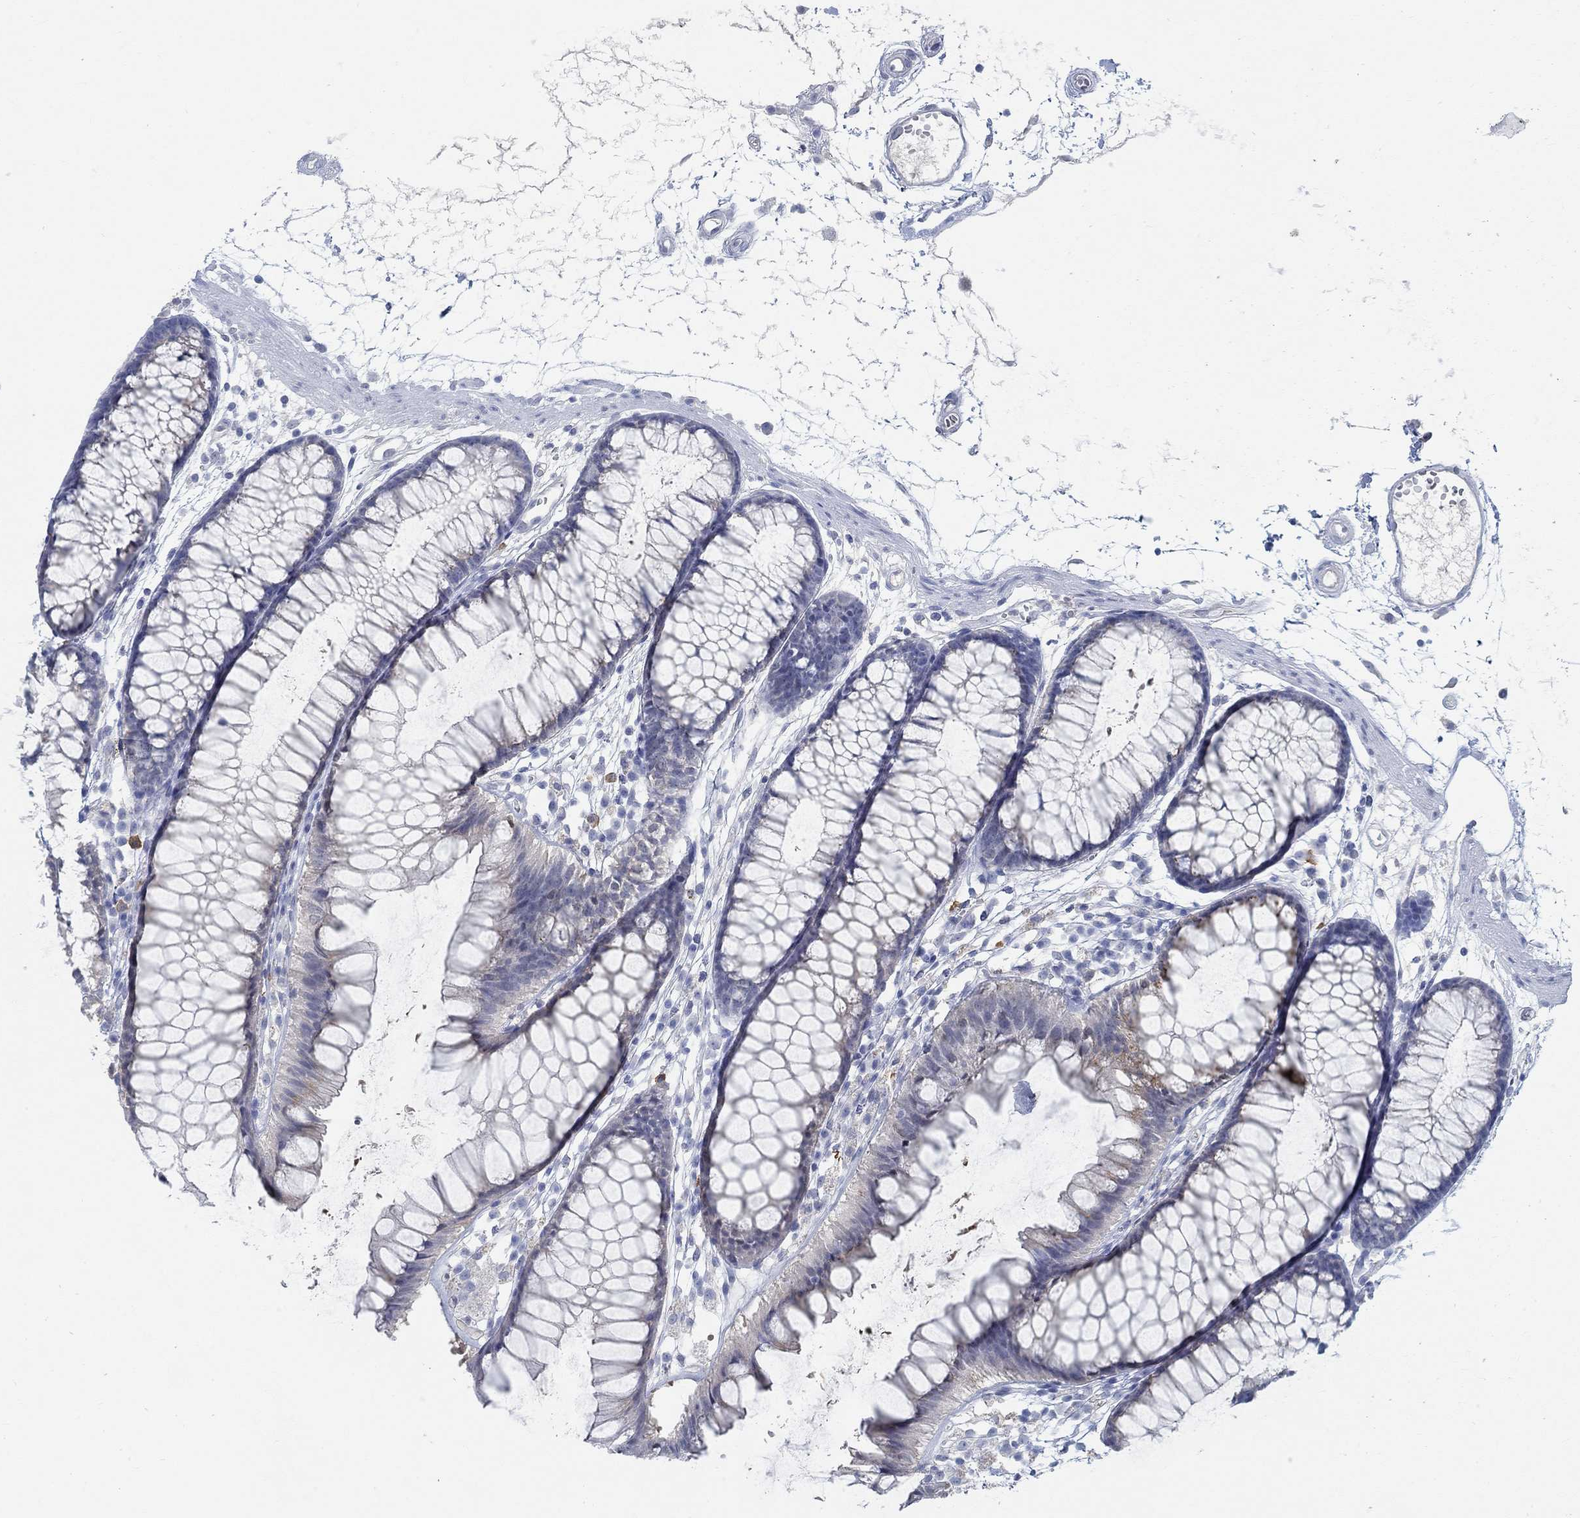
{"staining": {"intensity": "negative", "quantity": "none", "location": "none"}, "tissue": "colon", "cell_type": "Endothelial cells", "image_type": "normal", "snomed": [{"axis": "morphology", "description": "Normal tissue, NOS"}, {"axis": "morphology", "description": "Adenocarcinoma, NOS"}, {"axis": "topography", "description": "Colon"}], "caption": "Endothelial cells show no significant staining in normal colon. The staining was performed using DAB (3,3'-diaminobenzidine) to visualize the protein expression in brown, while the nuclei were stained in blue with hematoxylin (Magnification: 20x).", "gene": "TEKT4", "patient": {"sex": "male", "age": 65}}